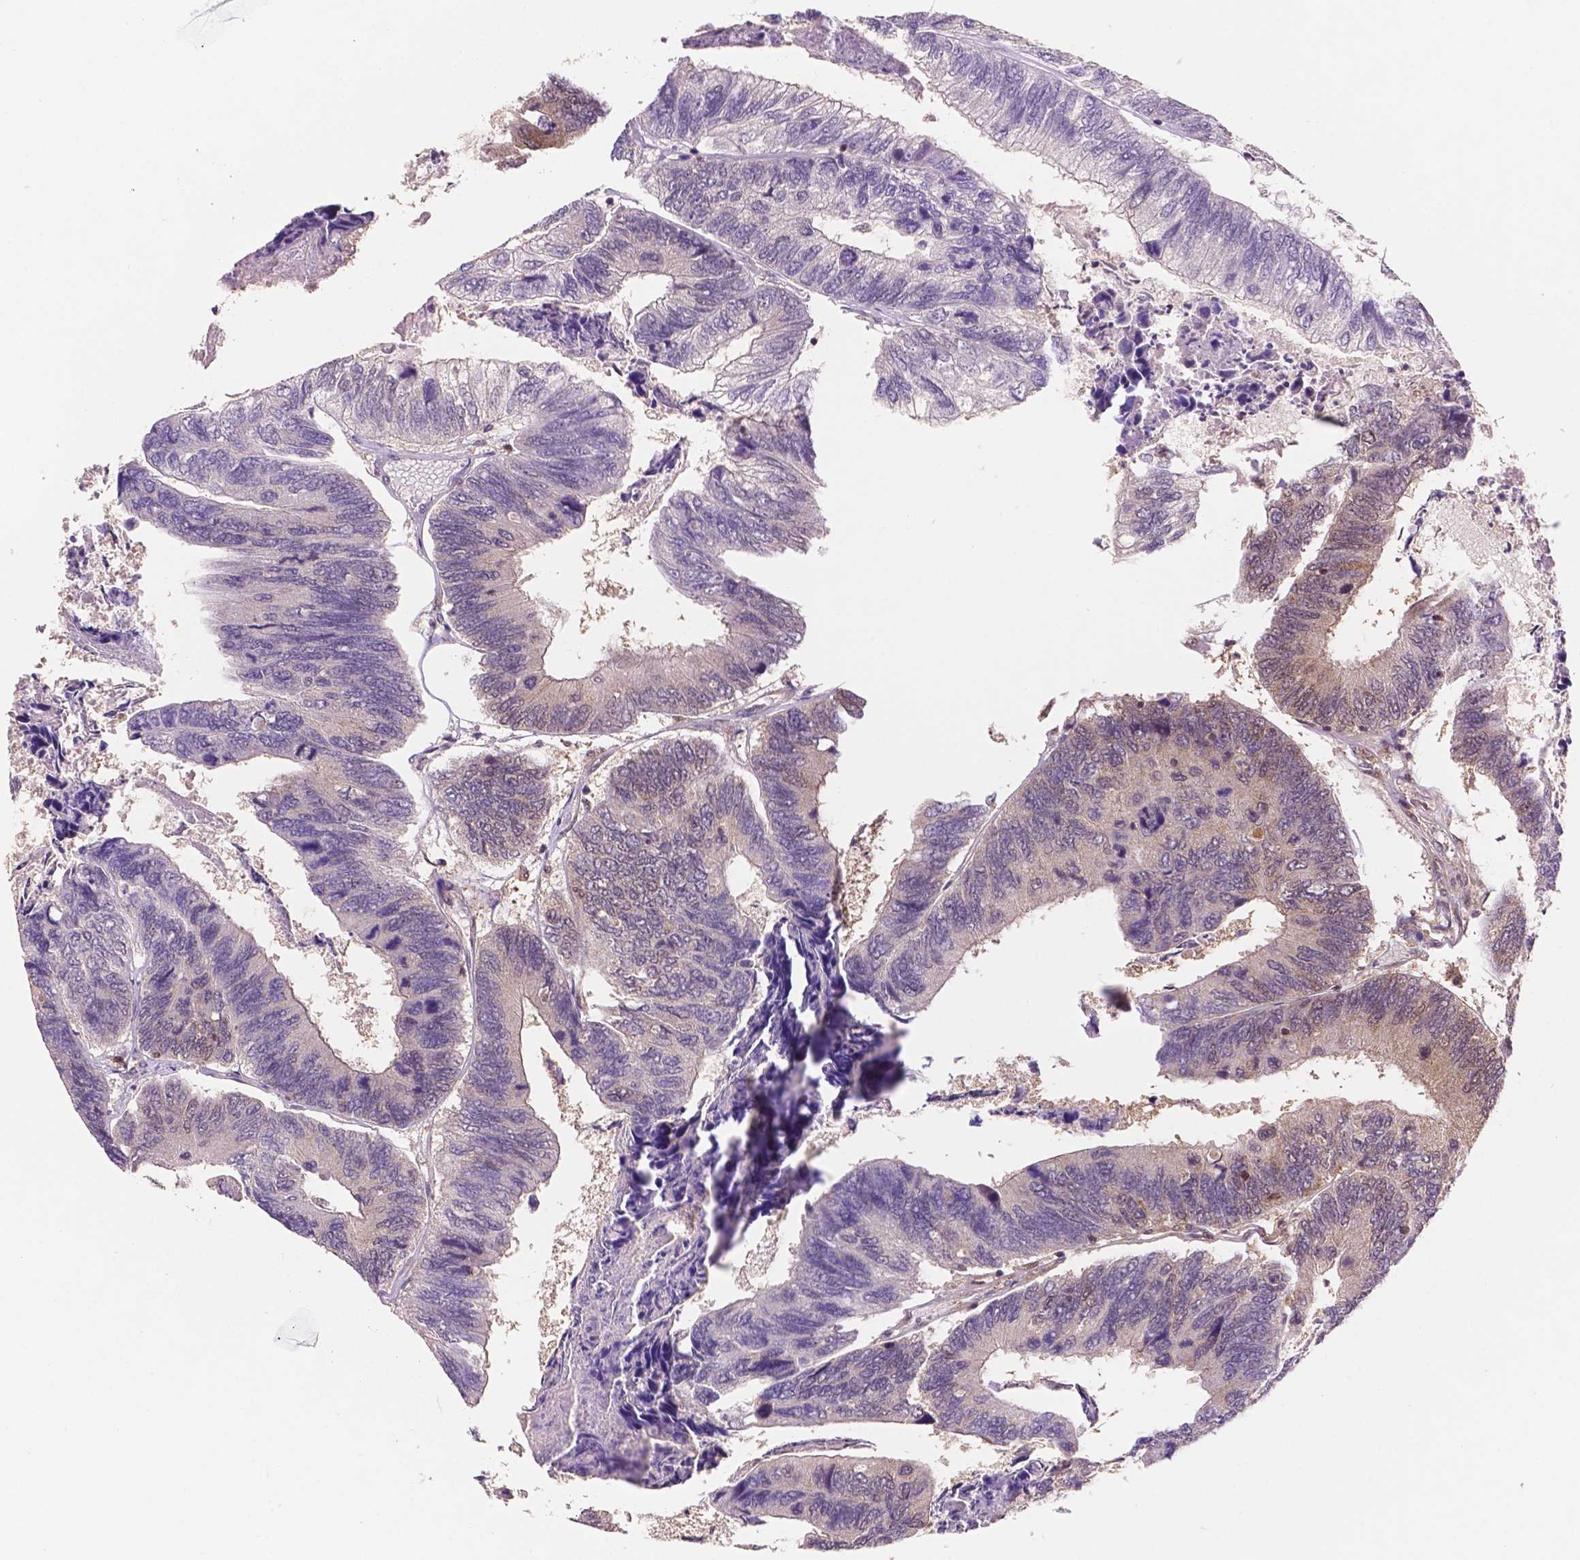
{"staining": {"intensity": "weak", "quantity": "<25%", "location": "cytoplasmic/membranous"}, "tissue": "colorectal cancer", "cell_type": "Tumor cells", "image_type": "cancer", "snomed": [{"axis": "morphology", "description": "Adenocarcinoma, NOS"}, {"axis": "topography", "description": "Colon"}], "caption": "This is an immunohistochemistry micrograph of human adenocarcinoma (colorectal). There is no expression in tumor cells.", "gene": "UBE2L6", "patient": {"sex": "female", "age": 67}}